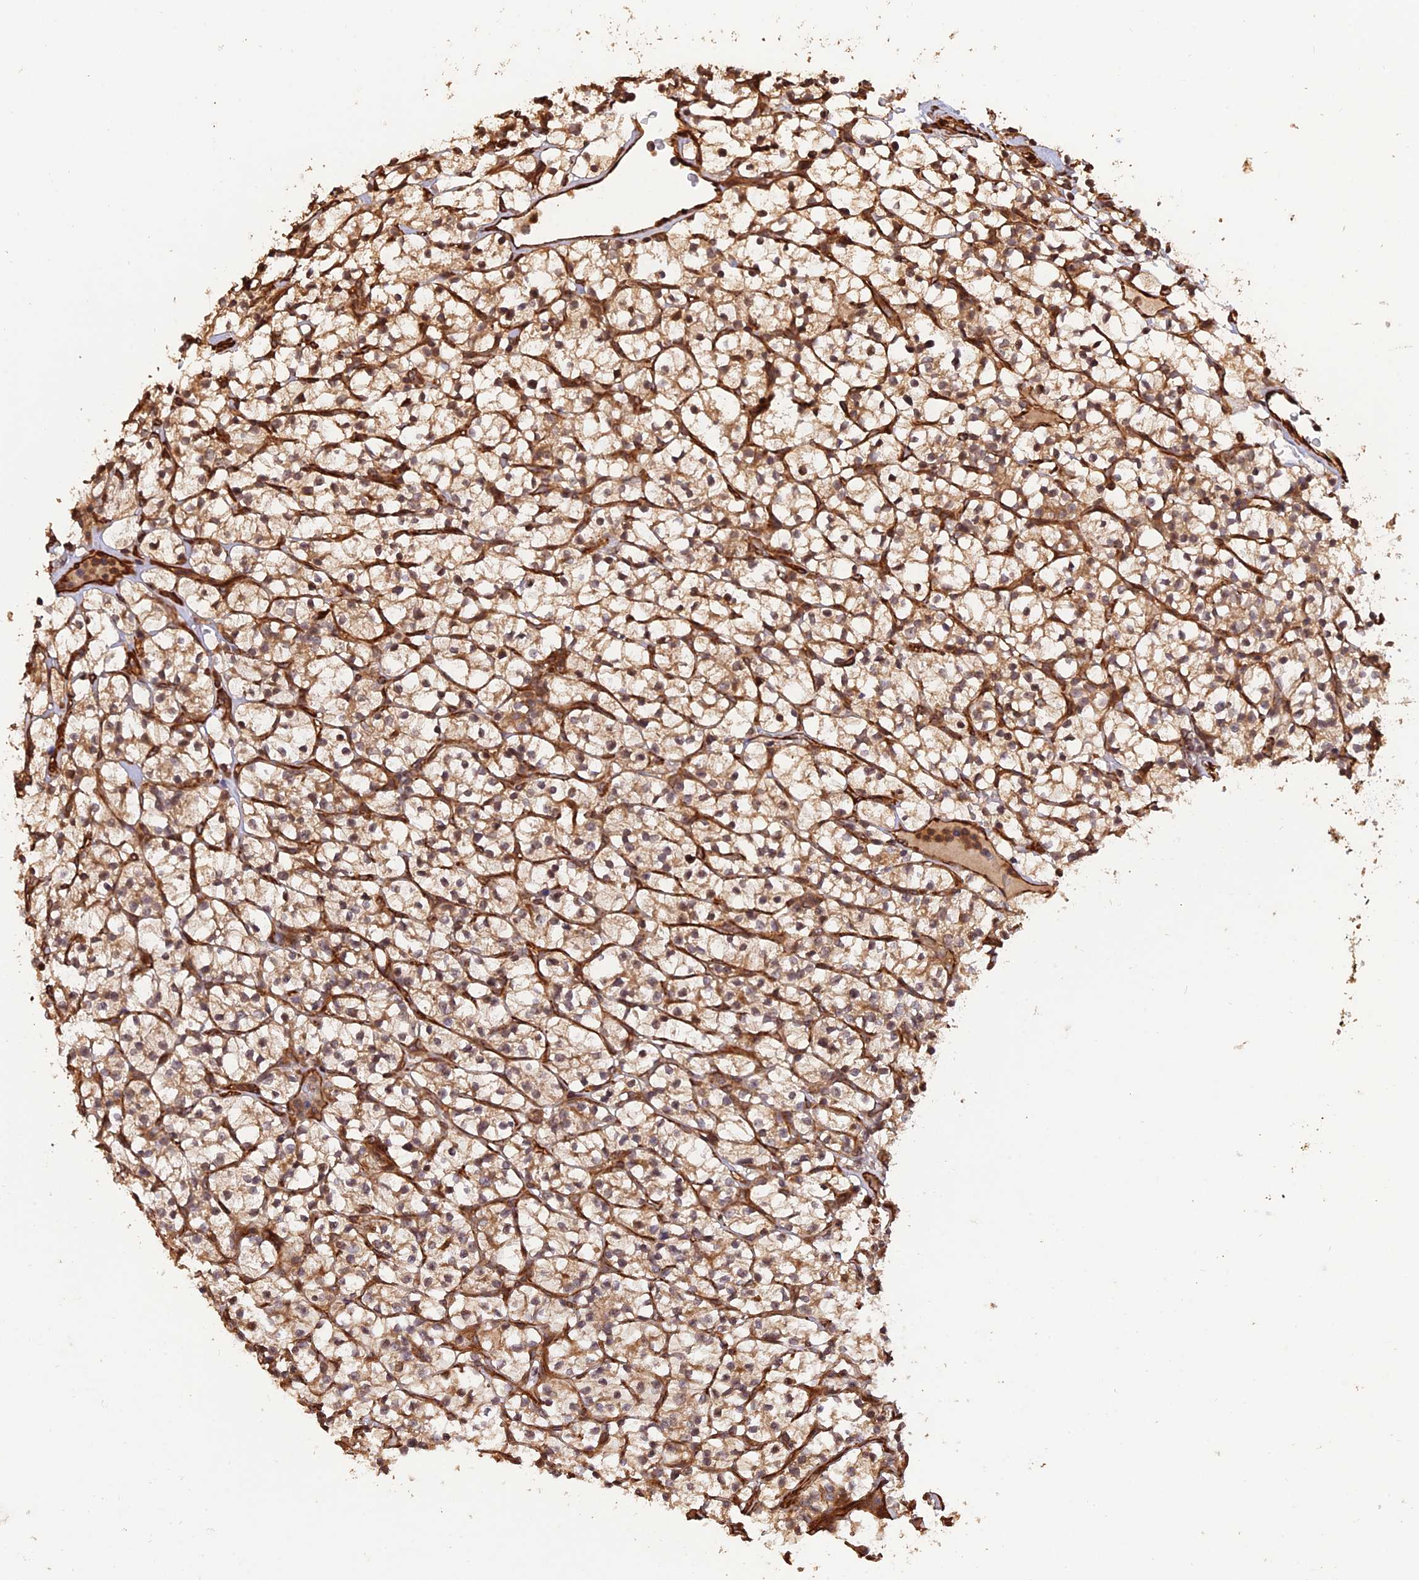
{"staining": {"intensity": "moderate", "quantity": ">75%", "location": "cytoplasmic/membranous"}, "tissue": "renal cancer", "cell_type": "Tumor cells", "image_type": "cancer", "snomed": [{"axis": "morphology", "description": "Adenocarcinoma, NOS"}, {"axis": "topography", "description": "Kidney"}], "caption": "Renal cancer stained with a brown dye displays moderate cytoplasmic/membranous positive positivity in about >75% of tumor cells.", "gene": "CREBL2", "patient": {"sex": "female", "age": 64}}